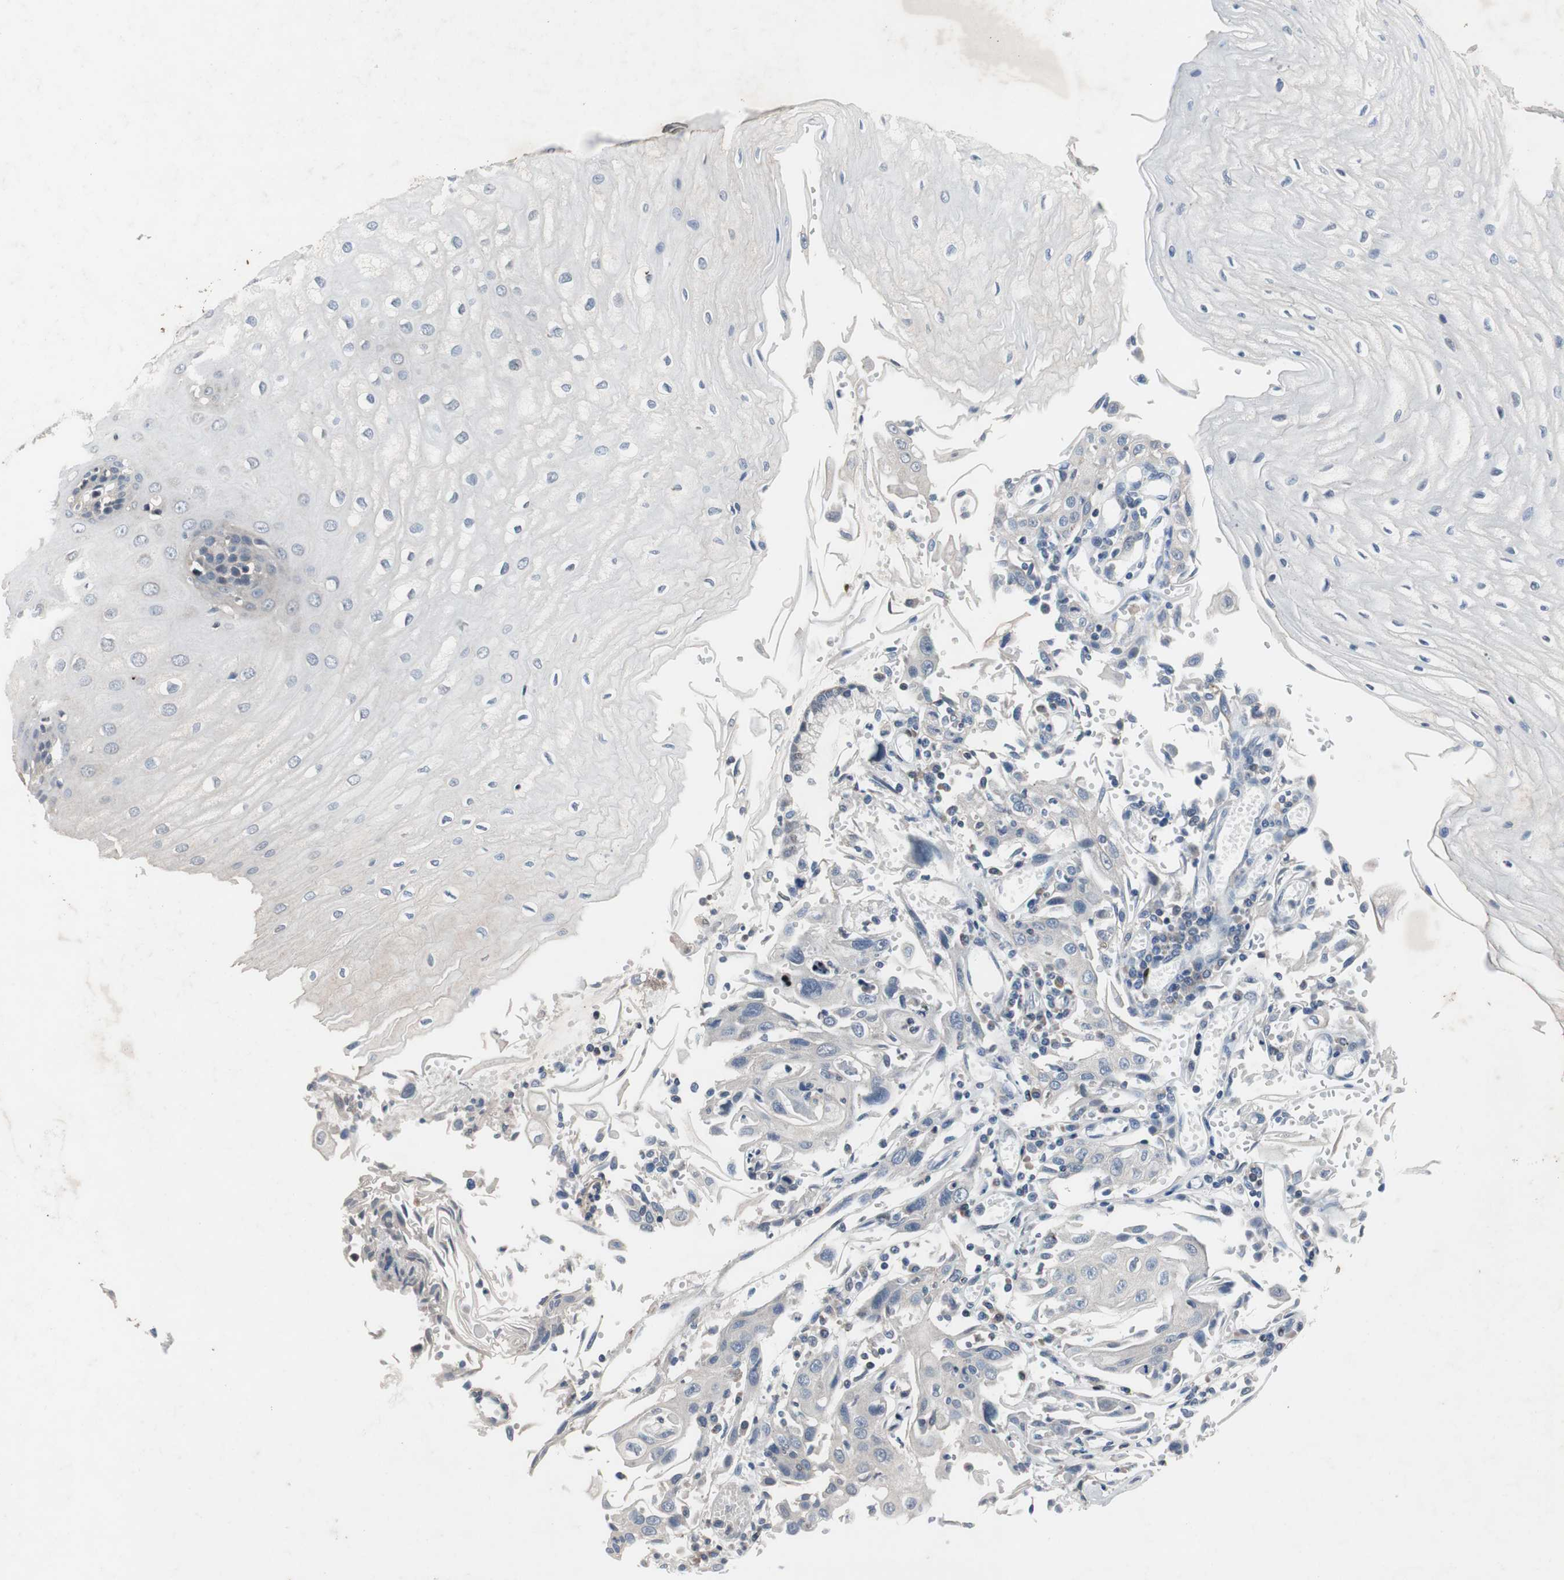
{"staining": {"intensity": "weak", "quantity": "<25%", "location": "cytoplasmic/membranous"}, "tissue": "esophagus", "cell_type": "Squamous epithelial cells", "image_type": "normal", "snomed": [{"axis": "morphology", "description": "Normal tissue, NOS"}, {"axis": "morphology", "description": "Squamous cell carcinoma, NOS"}, {"axis": "topography", "description": "Esophagus"}], "caption": "A histopathology image of esophagus stained for a protein shows no brown staining in squamous epithelial cells.", "gene": "MUTYH", "patient": {"sex": "male", "age": 65}}